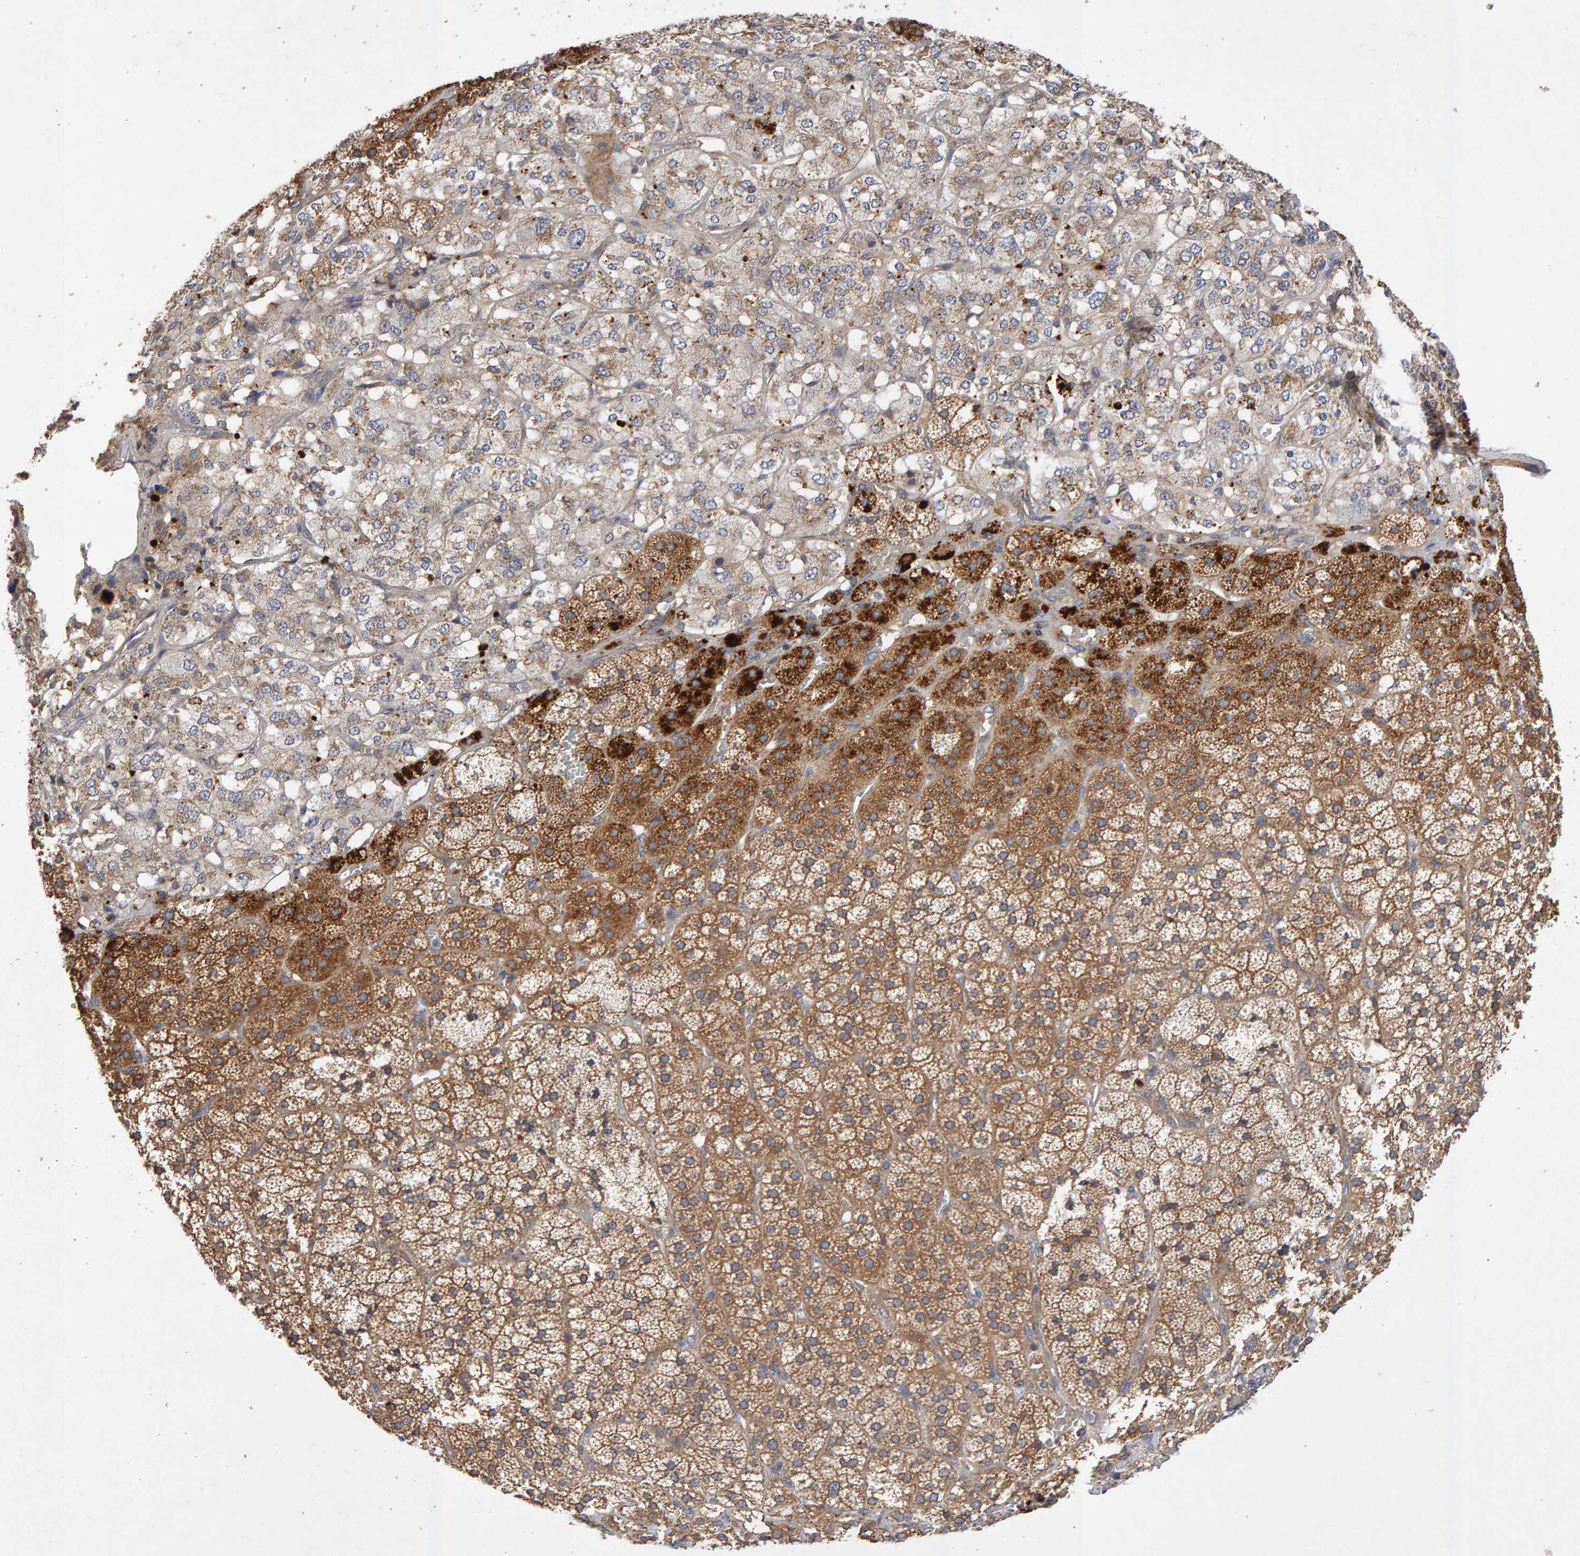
{"staining": {"intensity": "moderate", "quantity": ">75%", "location": "cytoplasmic/membranous"}, "tissue": "adrenal gland", "cell_type": "Glandular cells", "image_type": "normal", "snomed": [{"axis": "morphology", "description": "Normal tissue, NOS"}, {"axis": "topography", "description": "Adrenal gland"}], "caption": "There is medium levels of moderate cytoplasmic/membranous positivity in glandular cells of normal adrenal gland, as demonstrated by immunohistochemical staining (brown color).", "gene": "RNF19A", "patient": {"sex": "female", "age": 44}}